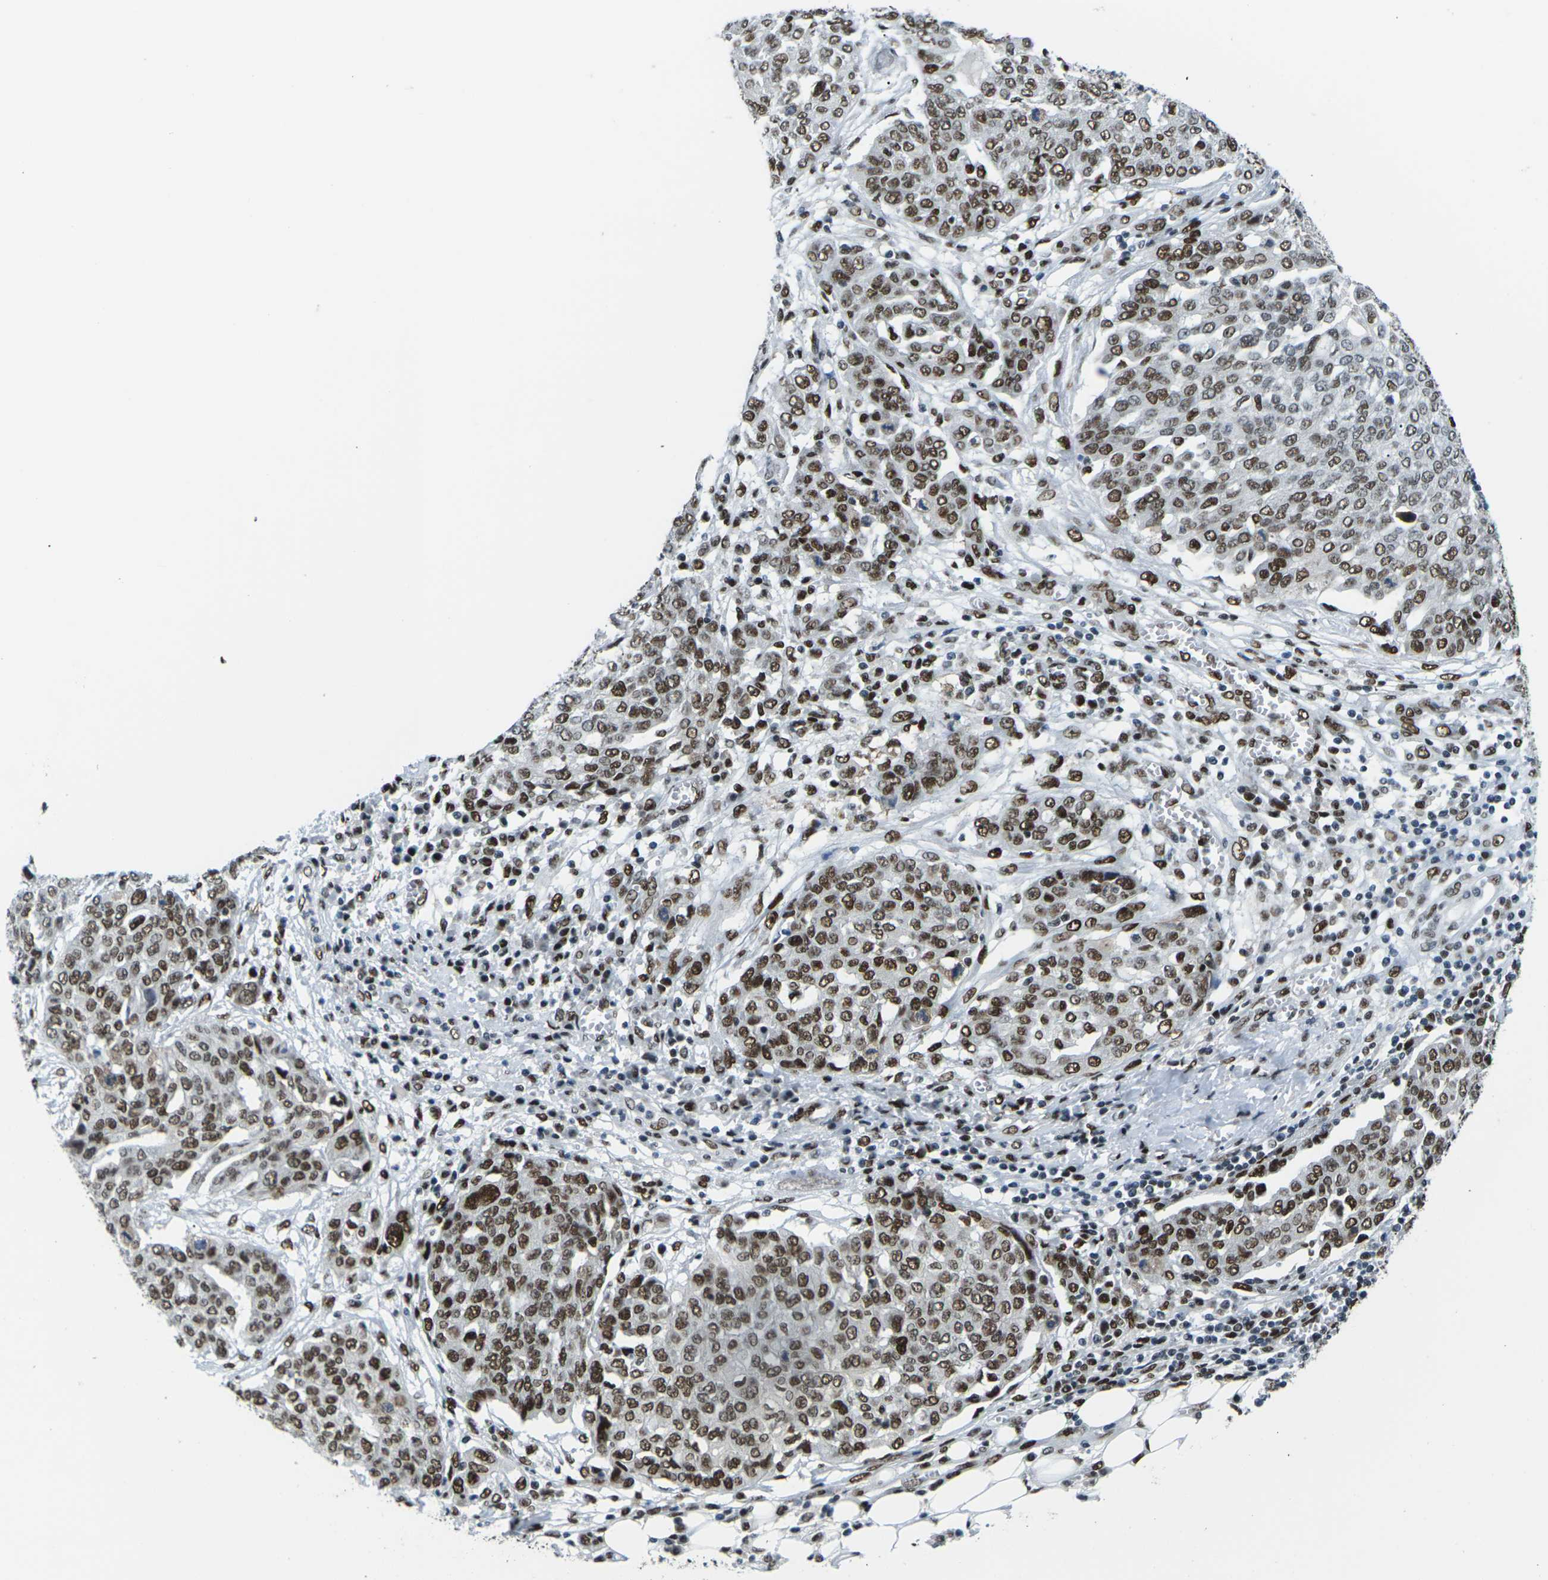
{"staining": {"intensity": "strong", "quantity": ">75%", "location": "nuclear"}, "tissue": "ovarian cancer", "cell_type": "Tumor cells", "image_type": "cancer", "snomed": [{"axis": "morphology", "description": "Cystadenocarcinoma, serous, NOS"}, {"axis": "topography", "description": "Soft tissue"}, {"axis": "topography", "description": "Ovary"}], "caption": "A high amount of strong nuclear expression is identified in approximately >75% of tumor cells in ovarian serous cystadenocarcinoma tissue.", "gene": "PSME3", "patient": {"sex": "female", "age": 57}}